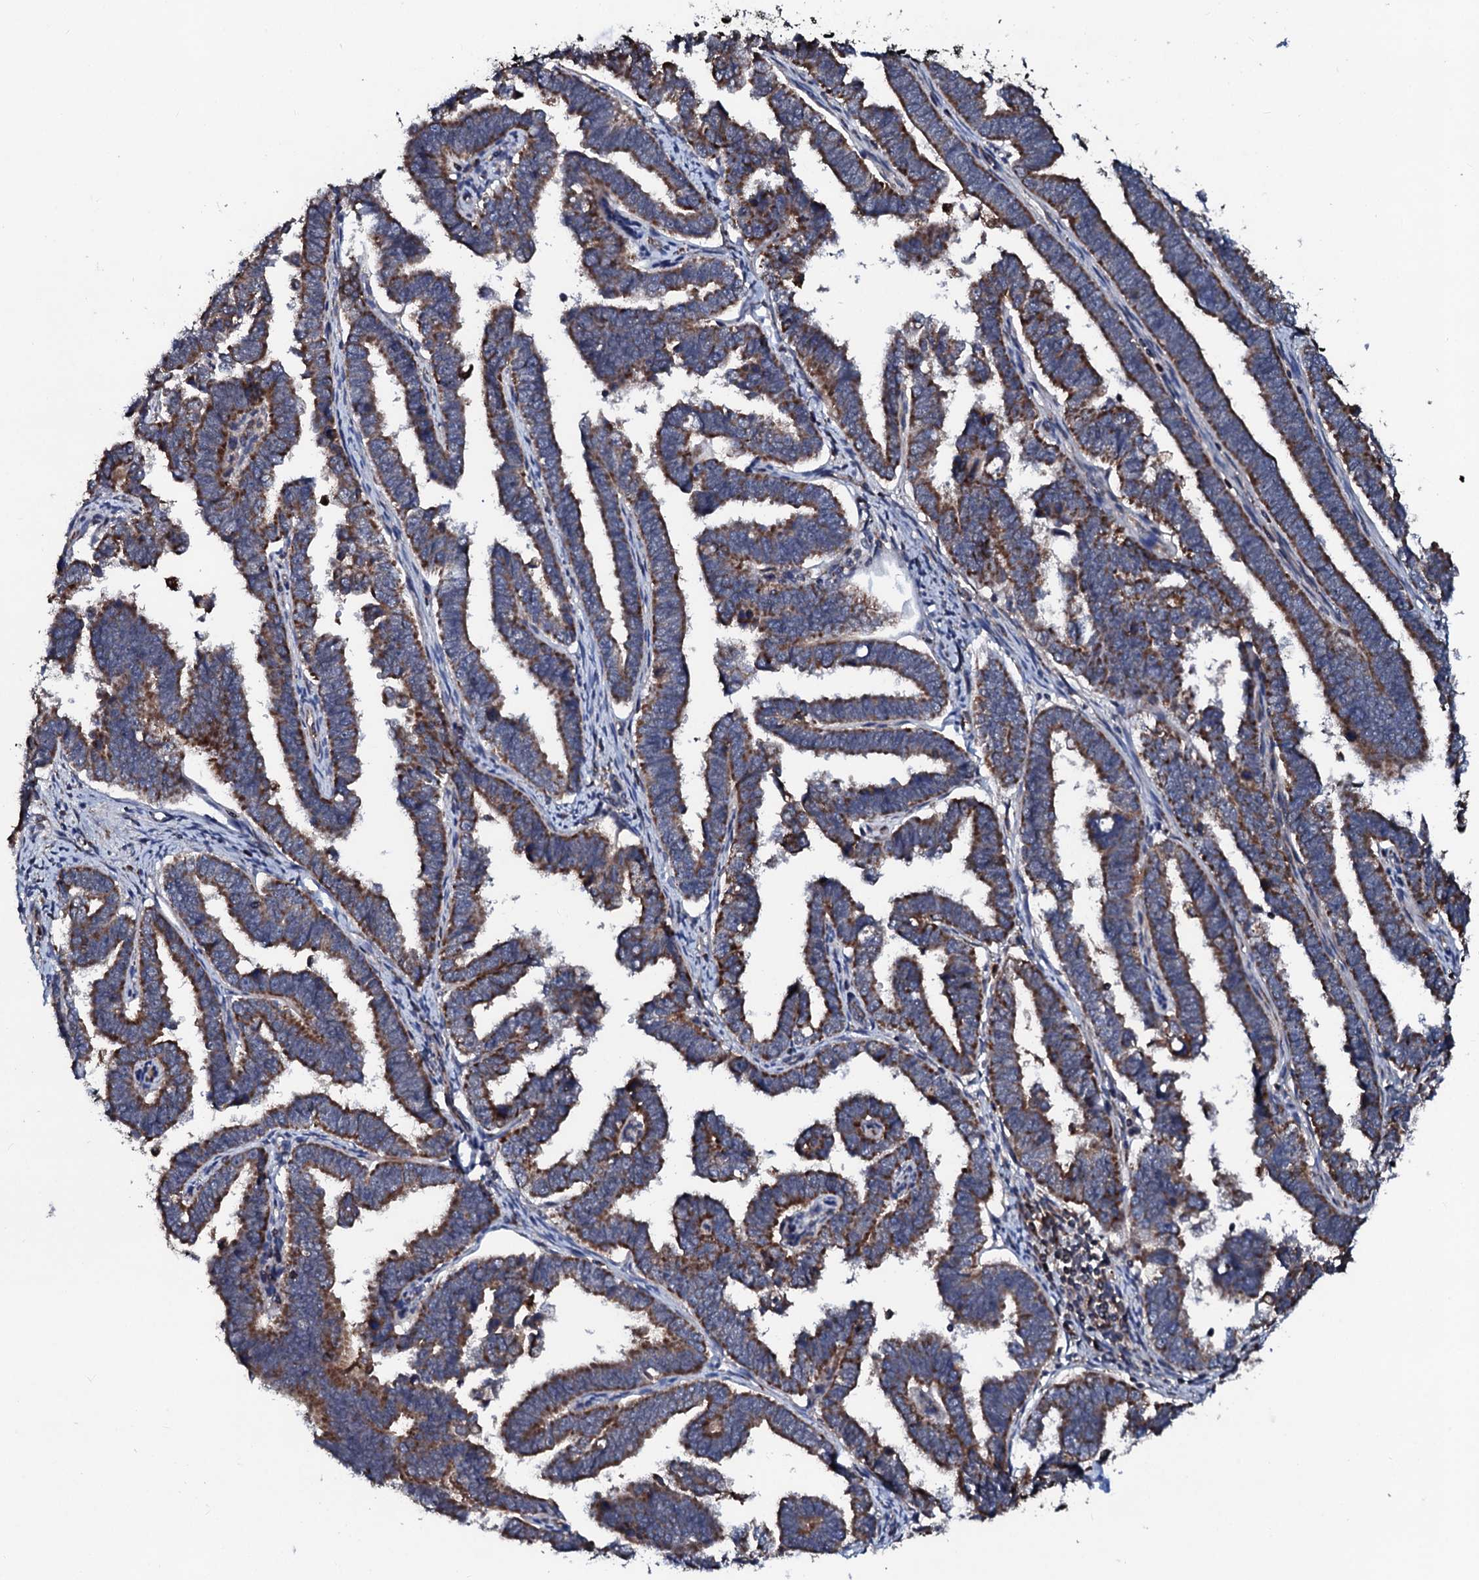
{"staining": {"intensity": "strong", "quantity": ">75%", "location": "cytoplasmic/membranous"}, "tissue": "endometrial cancer", "cell_type": "Tumor cells", "image_type": "cancer", "snomed": [{"axis": "morphology", "description": "Adenocarcinoma, NOS"}, {"axis": "topography", "description": "Endometrium"}], "caption": "Strong cytoplasmic/membranous protein staining is present in about >75% of tumor cells in endometrial cancer (adenocarcinoma). (Stains: DAB (3,3'-diaminobenzidine) in brown, nuclei in blue, Microscopy: brightfield microscopy at high magnification).", "gene": "SDHAF2", "patient": {"sex": "female", "age": 75}}